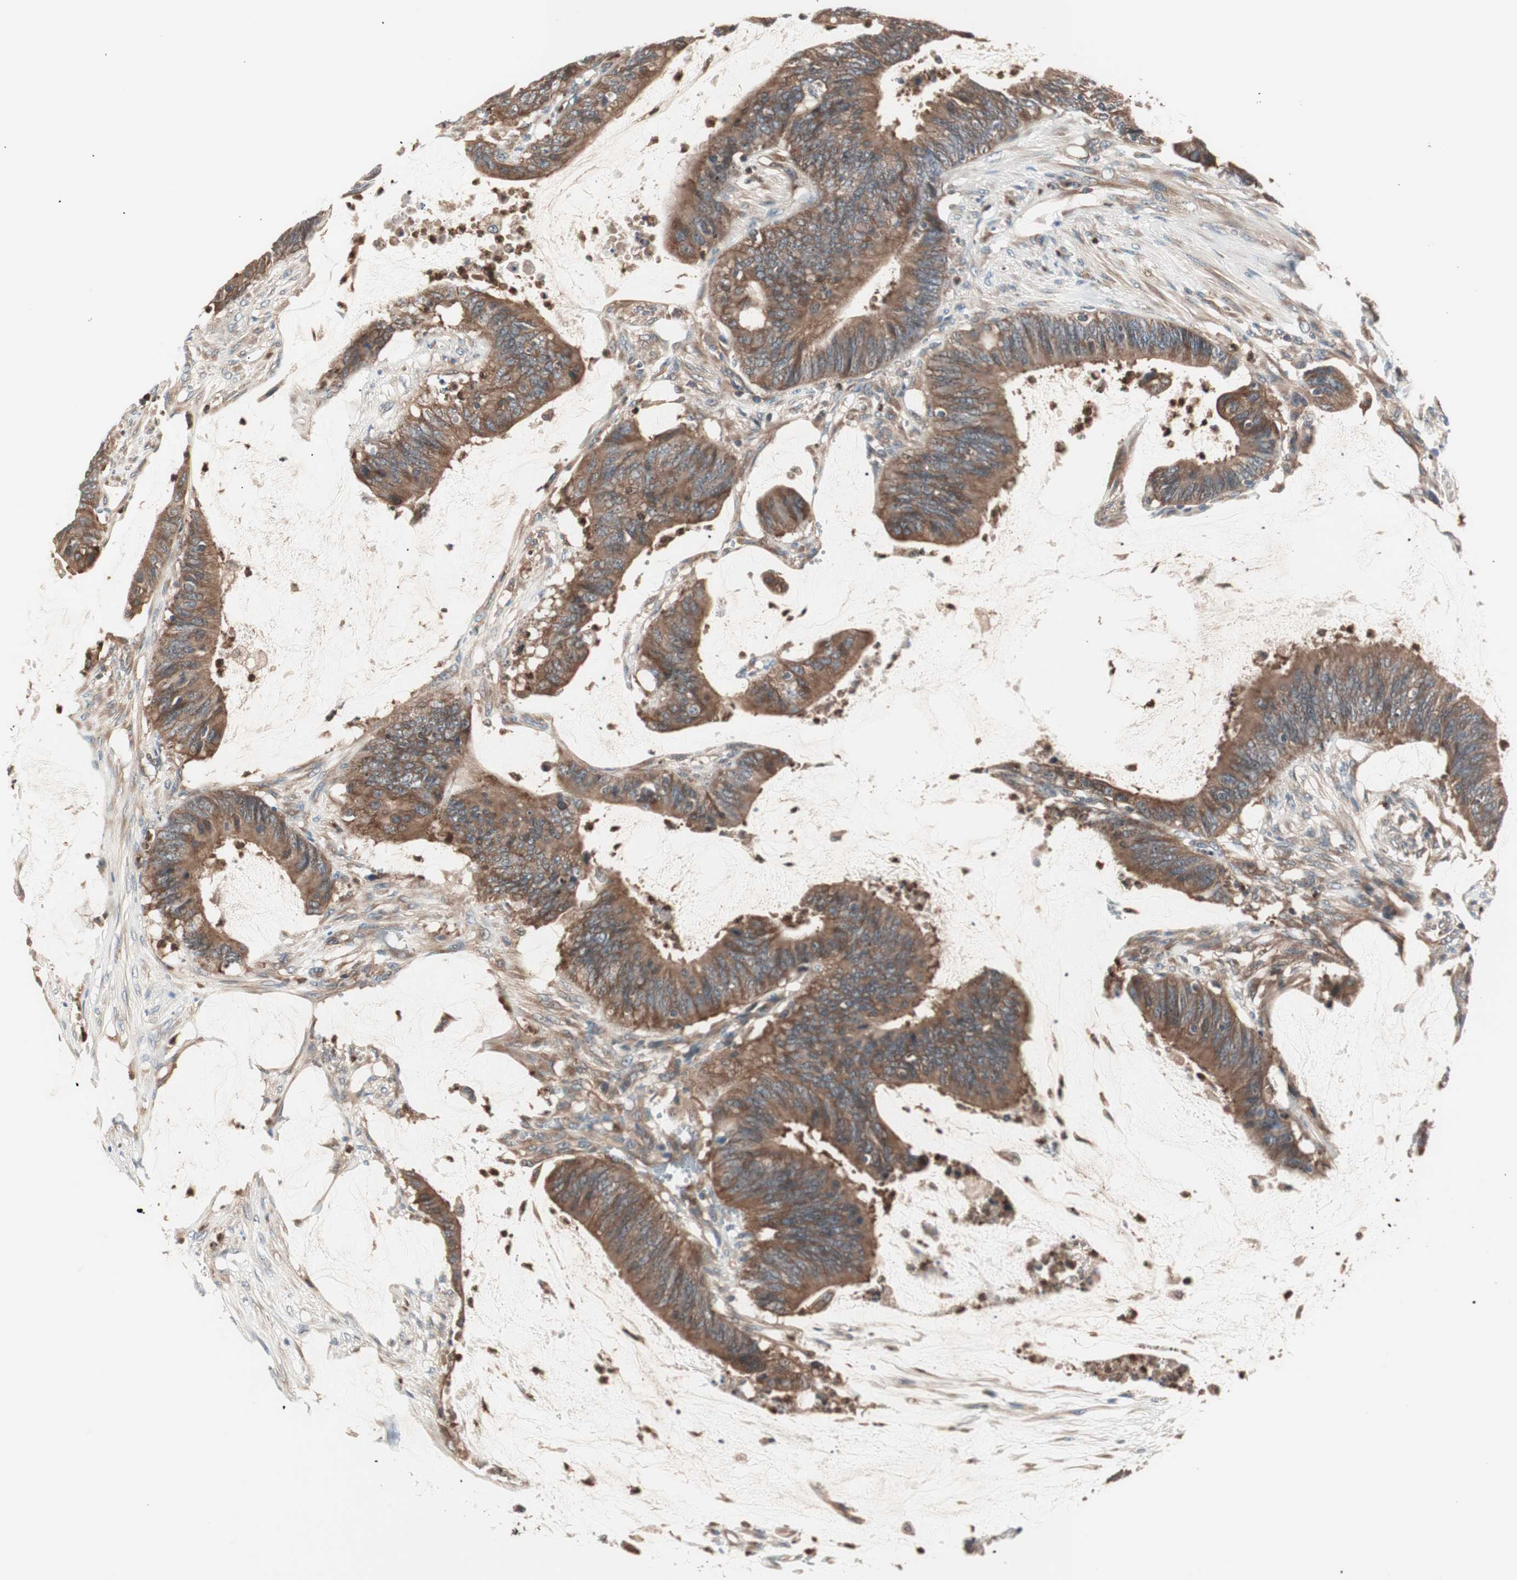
{"staining": {"intensity": "strong", "quantity": ">75%", "location": "cytoplasmic/membranous"}, "tissue": "colorectal cancer", "cell_type": "Tumor cells", "image_type": "cancer", "snomed": [{"axis": "morphology", "description": "Adenocarcinoma, NOS"}, {"axis": "topography", "description": "Rectum"}], "caption": "Immunohistochemistry (IHC) histopathology image of adenocarcinoma (colorectal) stained for a protein (brown), which reveals high levels of strong cytoplasmic/membranous expression in approximately >75% of tumor cells.", "gene": "TSG101", "patient": {"sex": "female", "age": 66}}